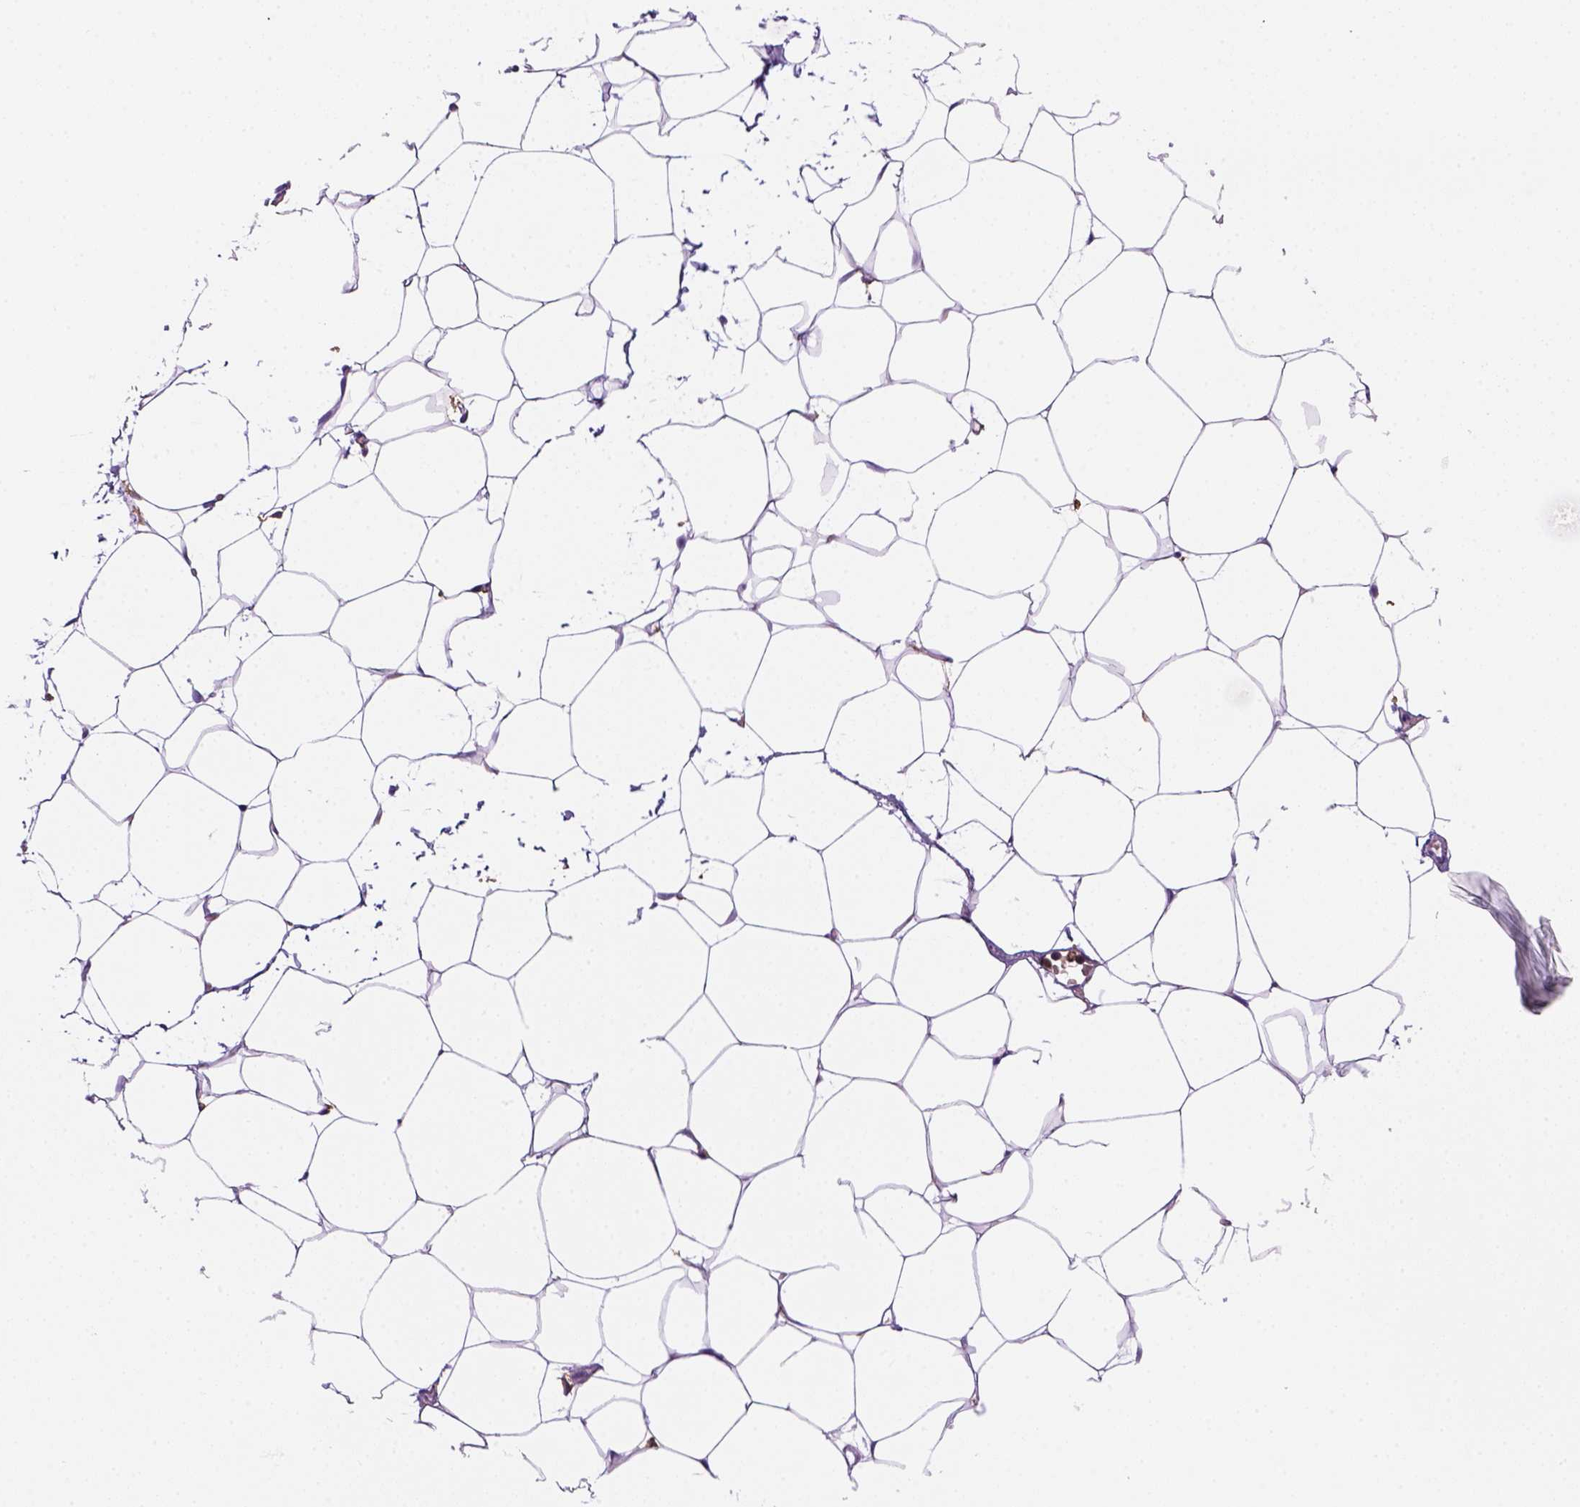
{"staining": {"intensity": "negative", "quantity": "none", "location": "none"}, "tissue": "adipose tissue", "cell_type": "Adipocytes", "image_type": "normal", "snomed": [{"axis": "morphology", "description": "Normal tissue, NOS"}, {"axis": "topography", "description": "Adipose tissue"}], "caption": "A high-resolution image shows immunohistochemistry staining of normal adipose tissue, which exhibits no significant expression in adipocytes. (Stains: DAB (3,3'-diaminobenzidine) immunohistochemistry (IHC) with hematoxylin counter stain, Microscopy: brightfield microscopy at high magnification).", "gene": "CD14", "patient": {"sex": "male", "age": 57}}